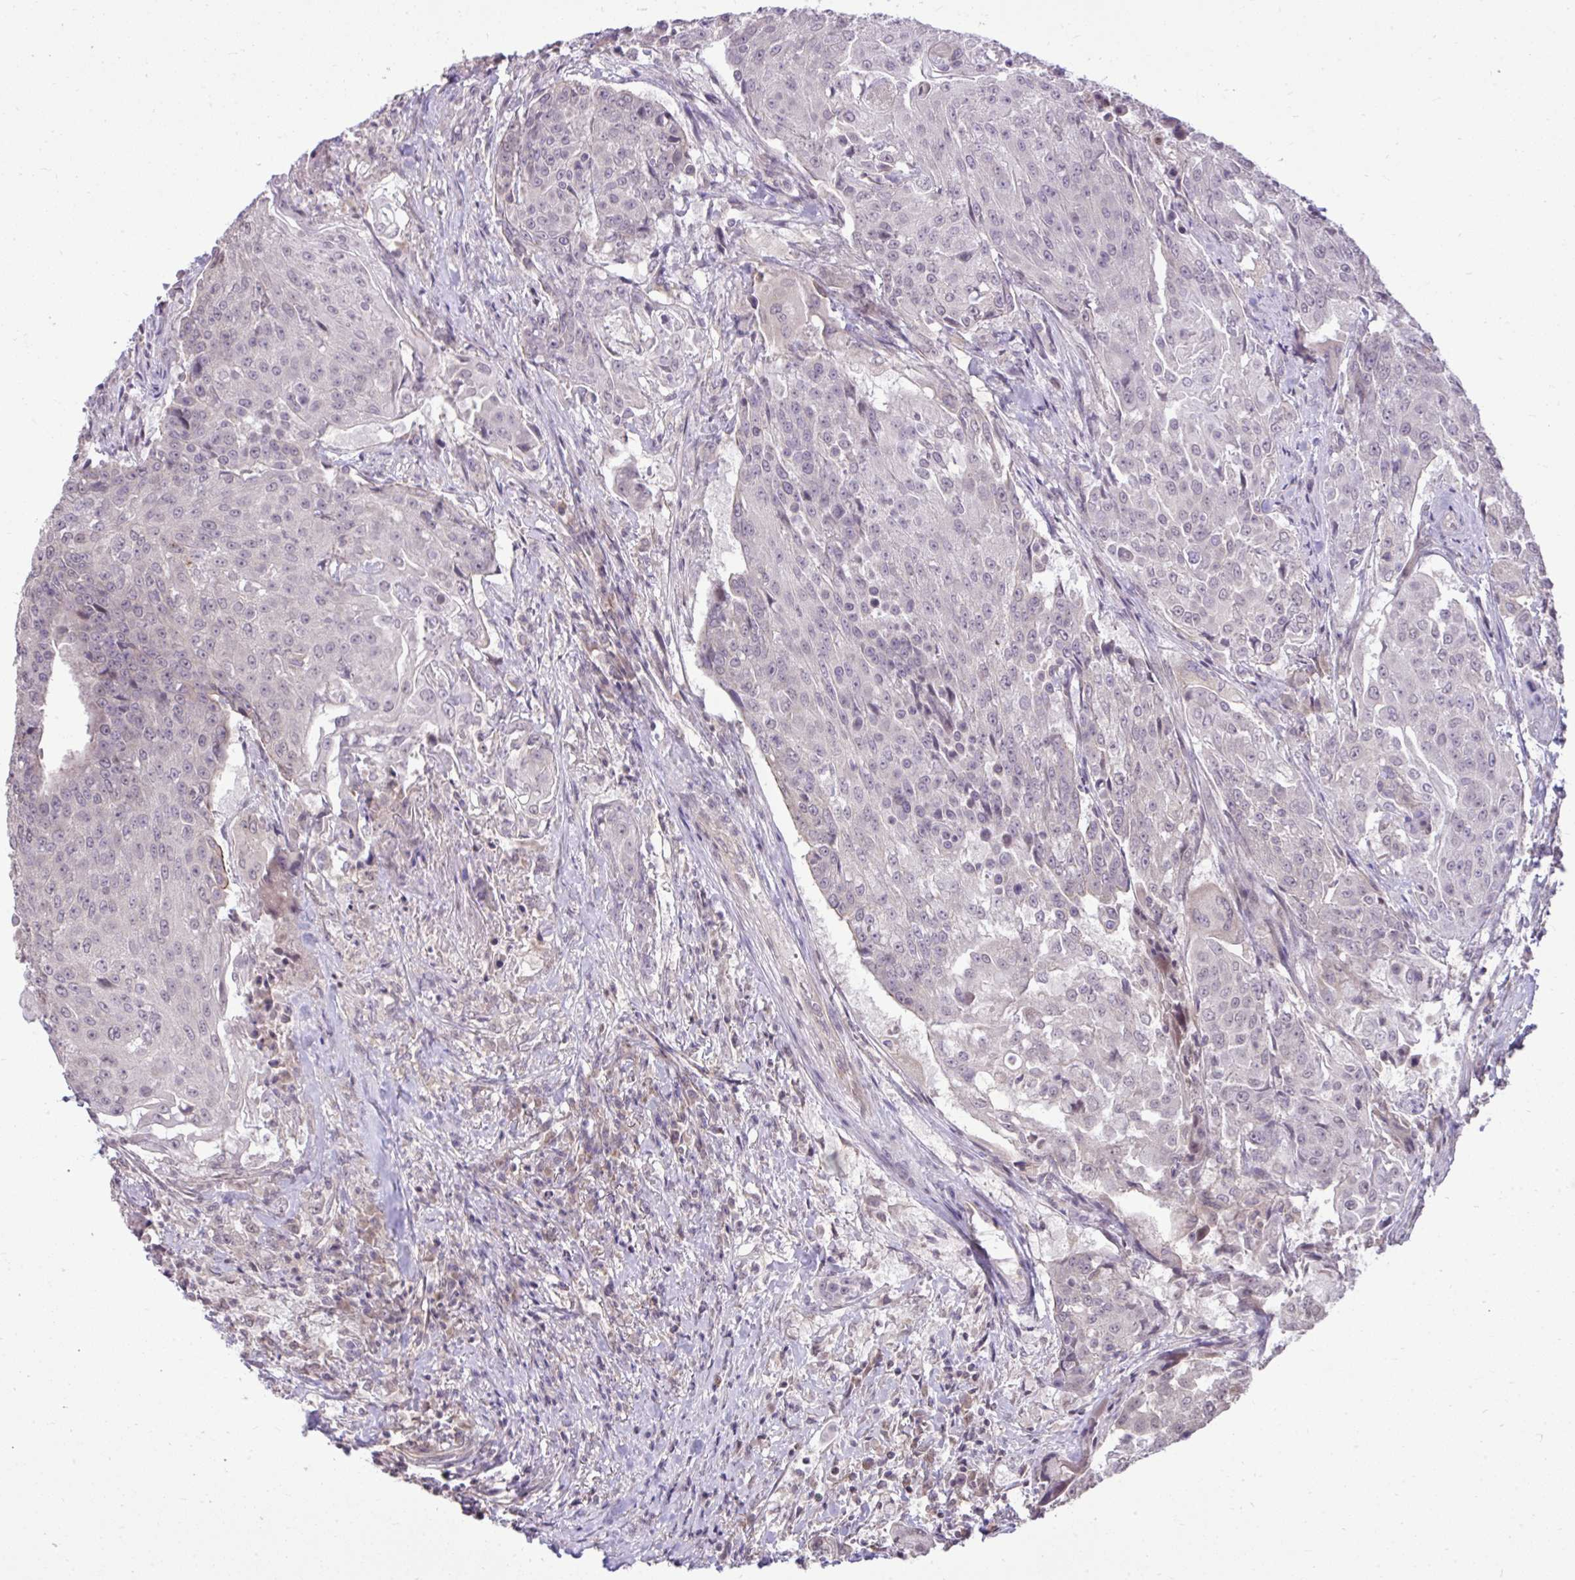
{"staining": {"intensity": "negative", "quantity": "none", "location": "none"}, "tissue": "urothelial cancer", "cell_type": "Tumor cells", "image_type": "cancer", "snomed": [{"axis": "morphology", "description": "Urothelial carcinoma, High grade"}, {"axis": "topography", "description": "Urinary bladder"}], "caption": "Immunohistochemistry (IHC) micrograph of urothelial carcinoma (high-grade) stained for a protein (brown), which exhibits no staining in tumor cells. (DAB immunohistochemistry with hematoxylin counter stain).", "gene": "CYP20A1", "patient": {"sex": "female", "age": 63}}